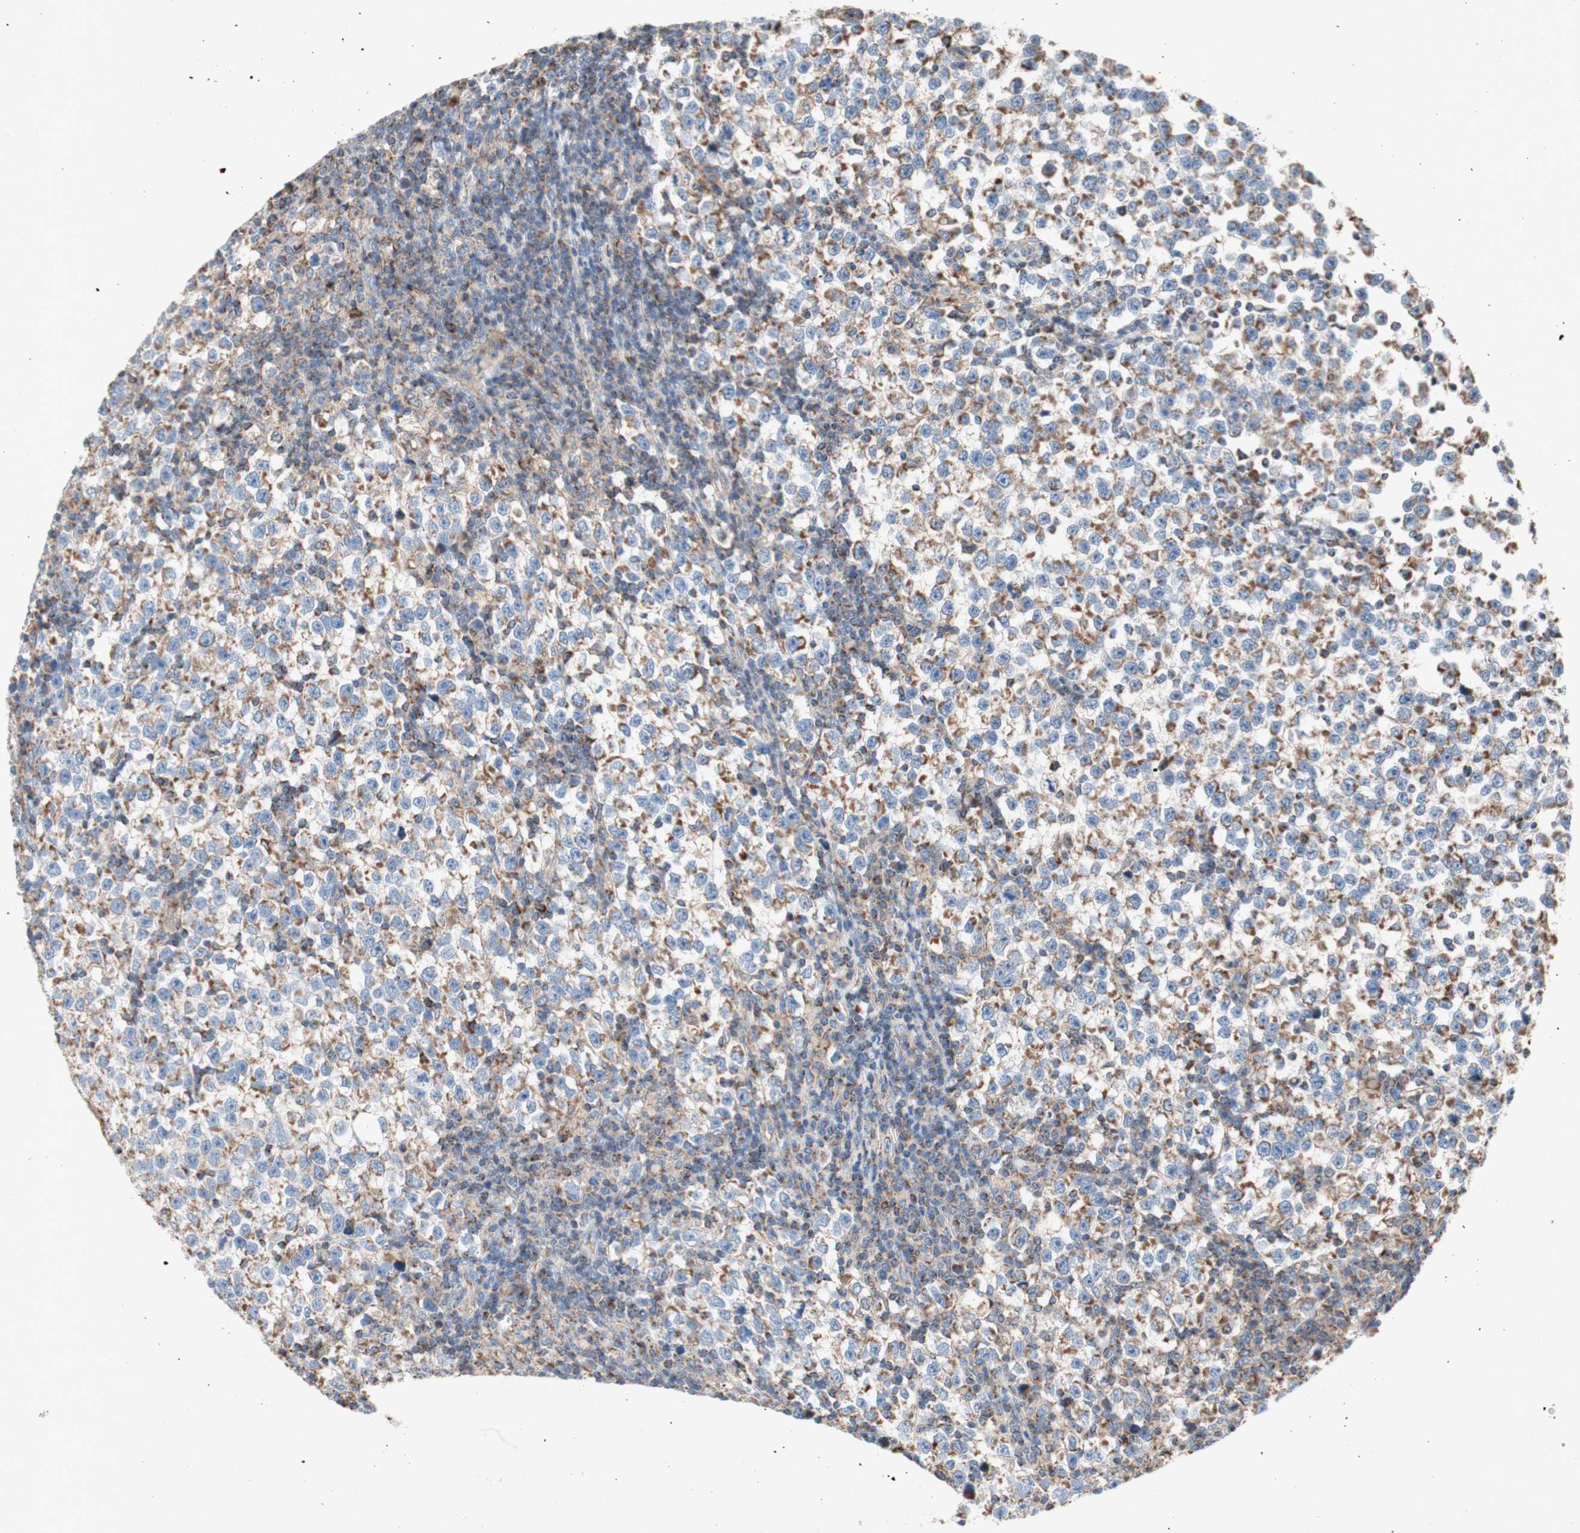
{"staining": {"intensity": "weak", "quantity": "25%-75%", "location": "cytoplasmic/membranous"}, "tissue": "testis cancer", "cell_type": "Tumor cells", "image_type": "cancer", "snomed": [{"axis": "morphology", "description": "Seminoma, NOS"}, {"axis": "topography", "description": "Testis"}], "caption": "Immunohistochemical staining of testis cancer exhibits weak cytoplasmic/membranous protein positivity in about 25%-75% of tumor cells. (IHC, brightfield microscopy, high magnification).", "gene": "SDHB", "patient": {"sex": "male", "age": 43}}